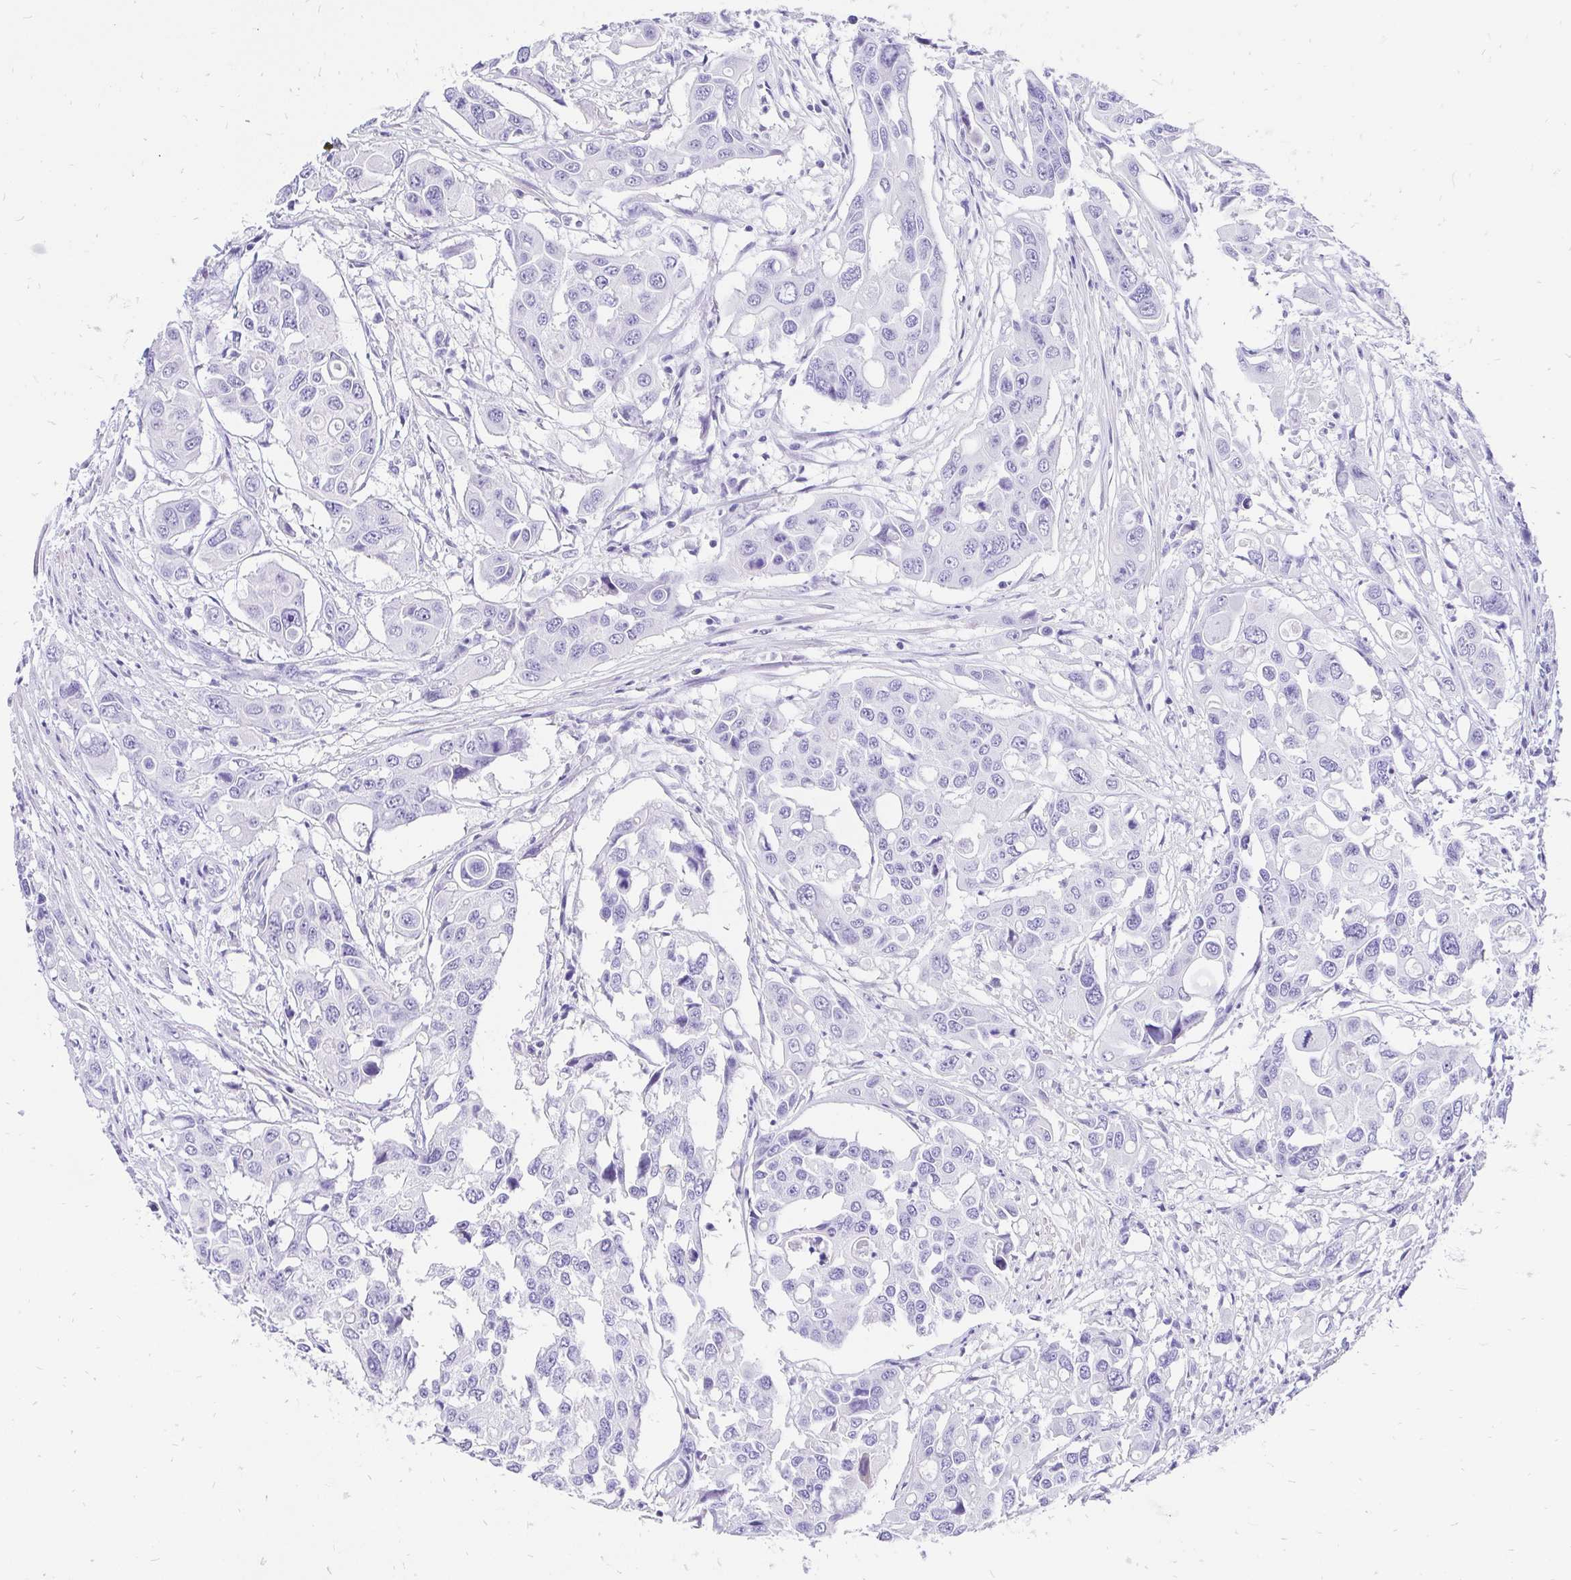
{"staining": {"intensity": "negative", "quantity": "none", "location": "none"}, "tissue": "colorectal cancer", "cell_type": "Tumor cells", "image_type": "cancer", "snomed": [{"axis": "morphology", "description": "Adenocarcinoma, NOS"}, {"axis": "topography", "description": "Colon"}], "caption": "Immunohistochemistry of human adenocarcinoma (colorectal) demonstrates no positivity in tumor cells.", "gene": "KRT13", "patient": {"sex": "male", "age": 77}}